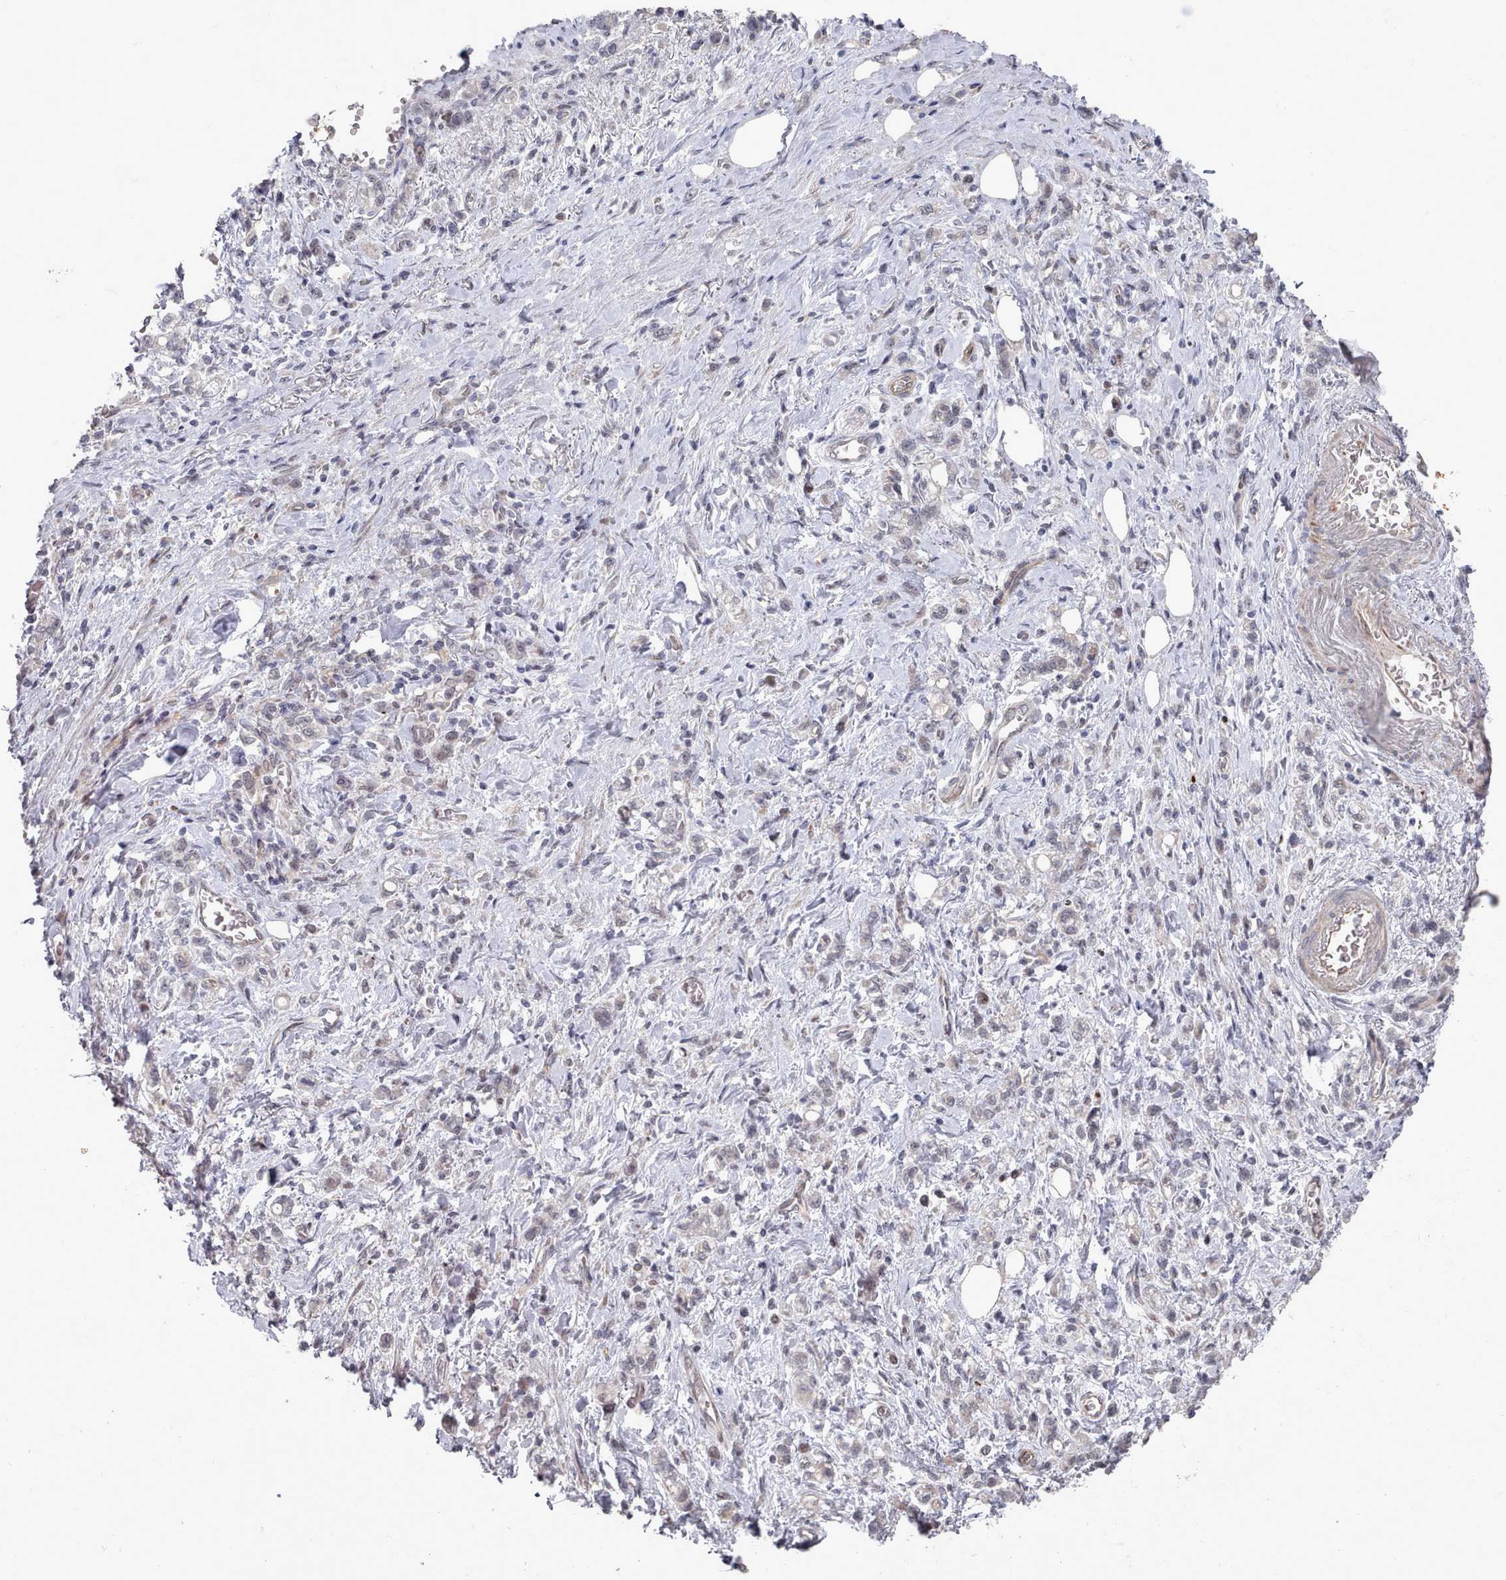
{"staining": {"intensity": "negative", "quantity": "none", "location": "none"}, "tissue": "stomach cancer", "cell_type": "Tumor cells", "image_type": "cancer", "snomed": [{"axis": "morphology", "description": "Adenocarcinoma, NOS"}, {"axis": "topography", "description": "Stomach"}], "caption": "High magnification brightfield microscopy of stomach cancer stained with DAB (3,3'-diaminobenzidine) (brown) and counterstained with hematoxylin (blue): tumor cells show no significant expression.", "gene": "CPSF4", "patient": {"sex": "male", "age": 77}}